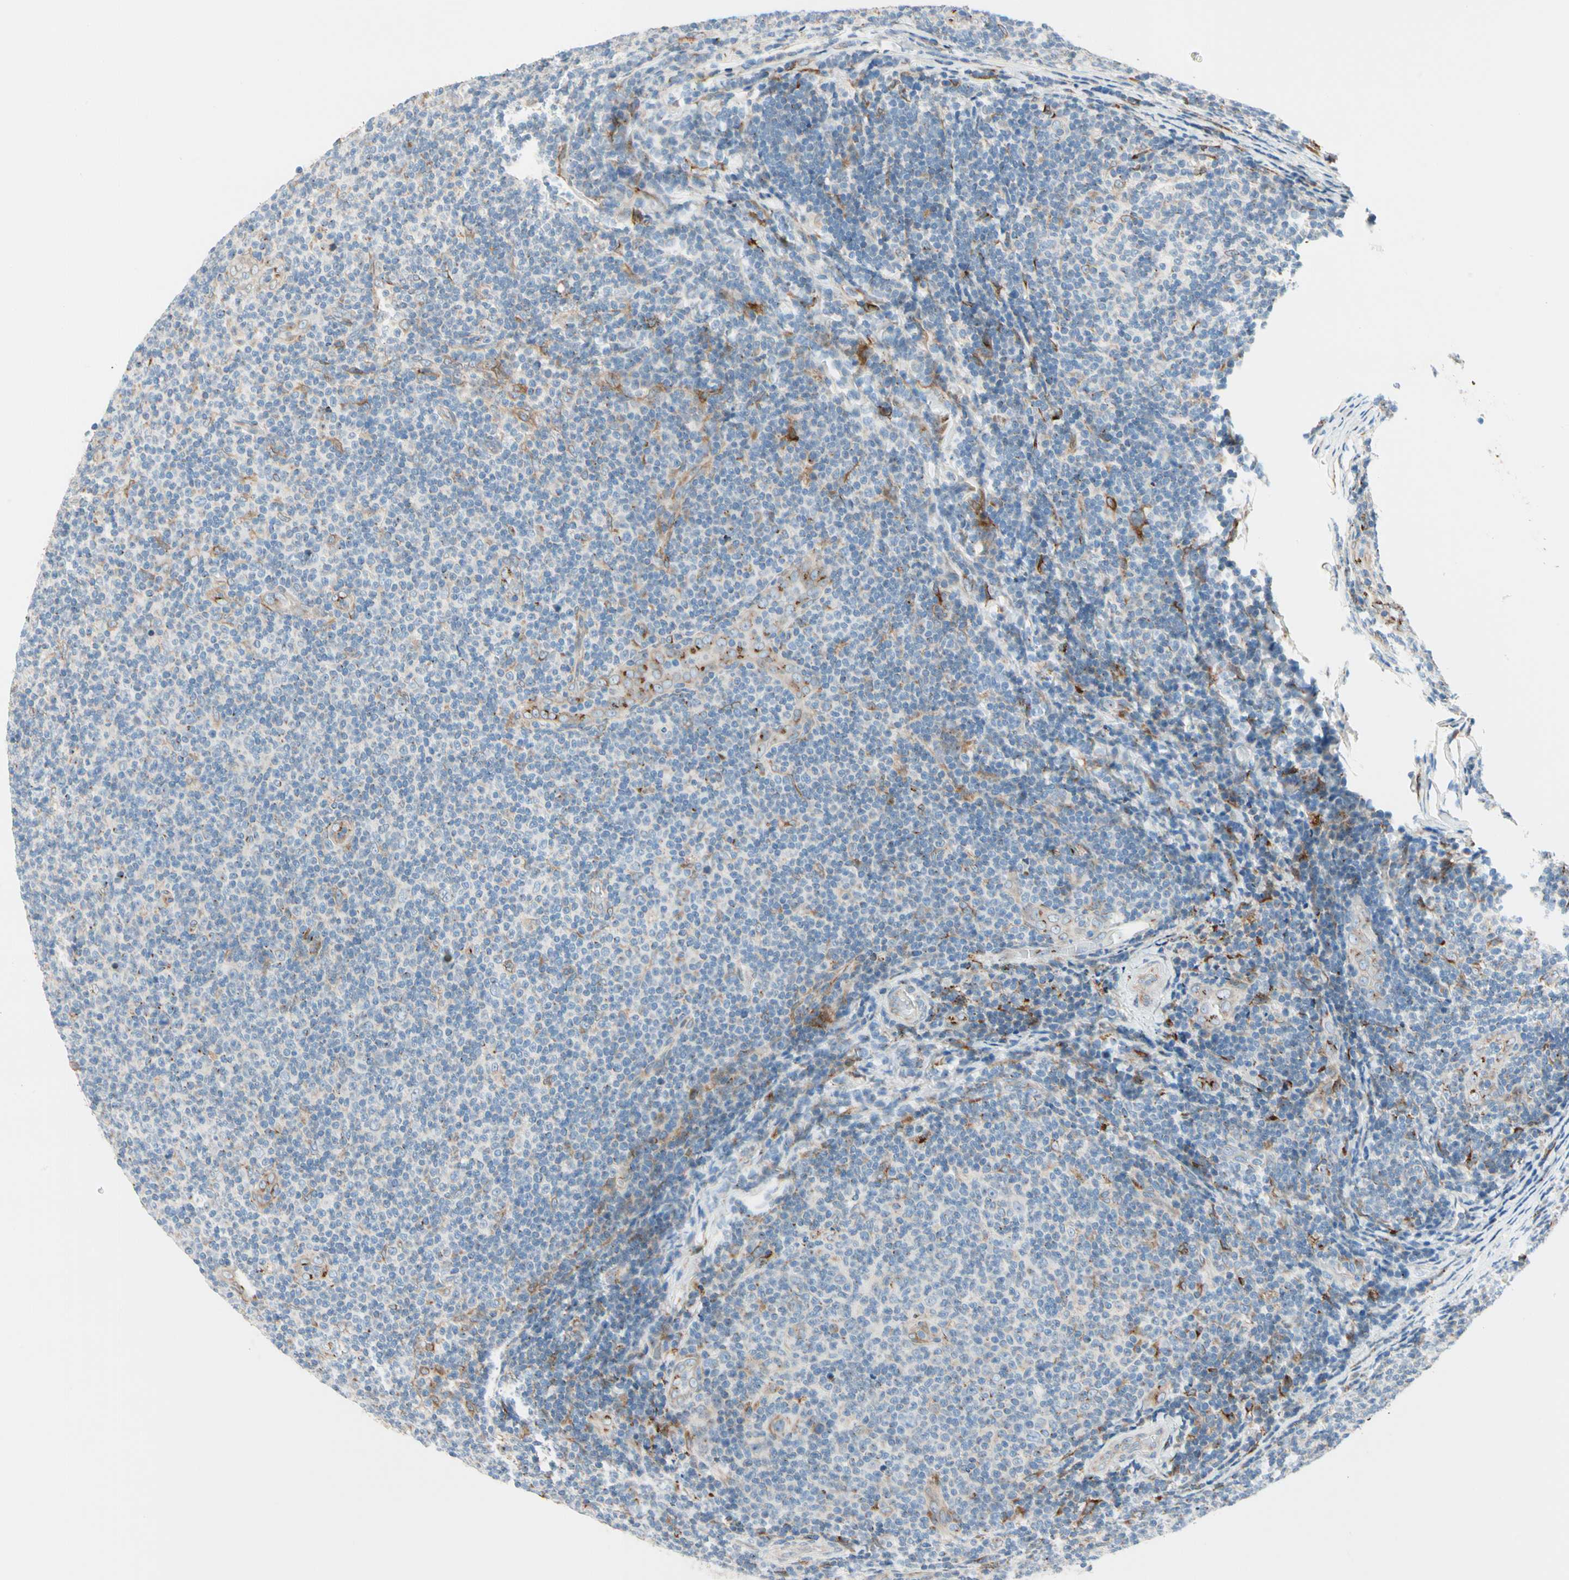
{"staining": {"intensity": "negative", "quantity": "none", "location": "none"}, "tissue": "lymphoma", "cell_type": "Tumor cells", "image_type": "cancer", "snomed": [{"axis": "morphology", "description": "Malignant lymphoma, non-Hodgkin's type, Low grade"}, {"axis": "topography", "description": "Lymph node"}], "caption": "Tumor cells show no significant protein positivity in lymphoma.", "gene": "NUCB1", "patient": {"sex": "male", "age": 83}}